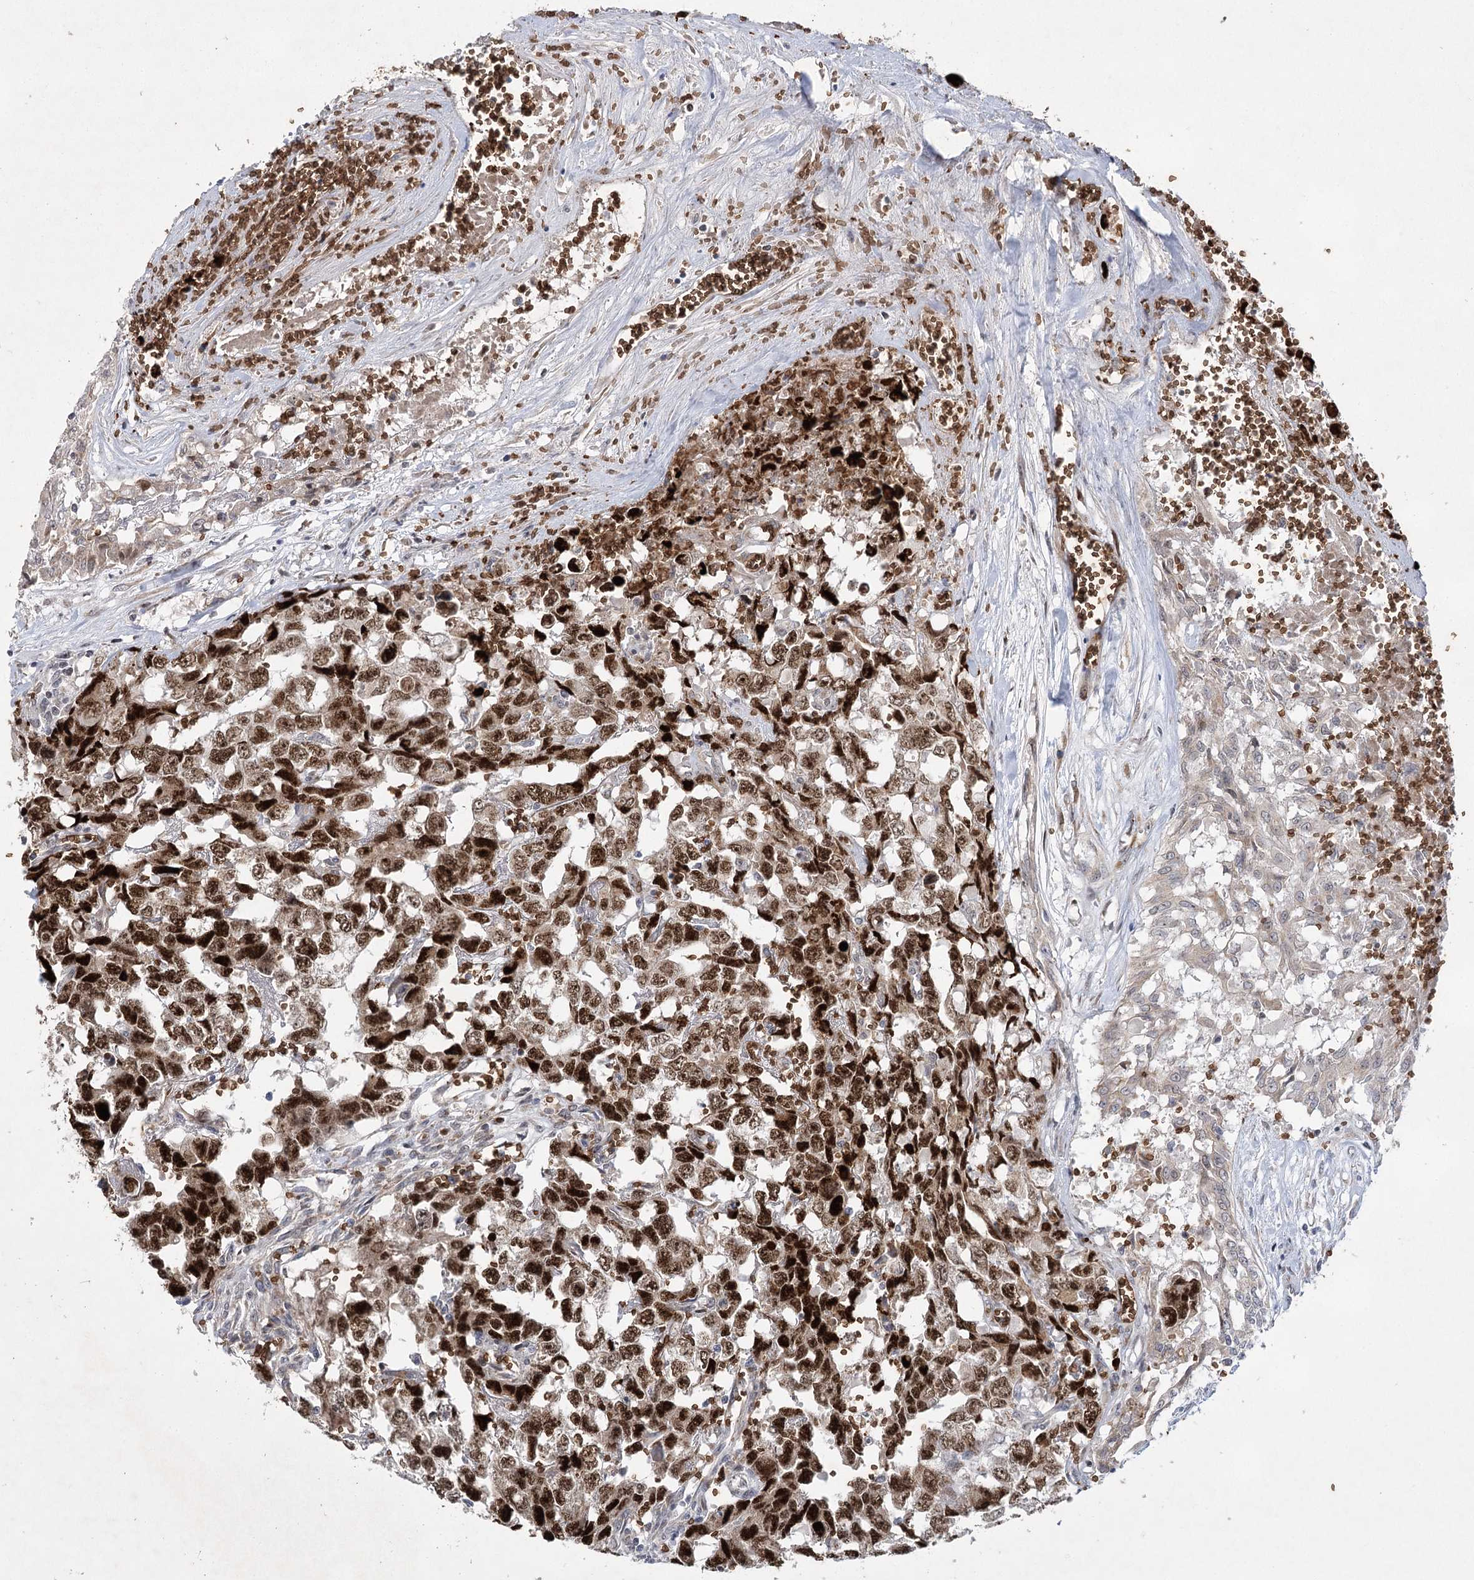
{"staining": {"intensity": "strong", "quantity": ">75%", "location": "nuclear"}, "tissue": "testis cancer", "cell_type": "Tumor cells", "image_type": "cancer", "snomed": [{"axis": "morphology", "description": "Carcinoma, Embryonal, NOS"}, {"axis": "topography", "description": "Testis"}], "caption": "Human testis cancer stained with a brown dye exhibits strong nuclear positive expression in approximately >75% of tumor cells.", "gene": "NSMCE4A", "patient": {"sex": "male", "age": 31}}